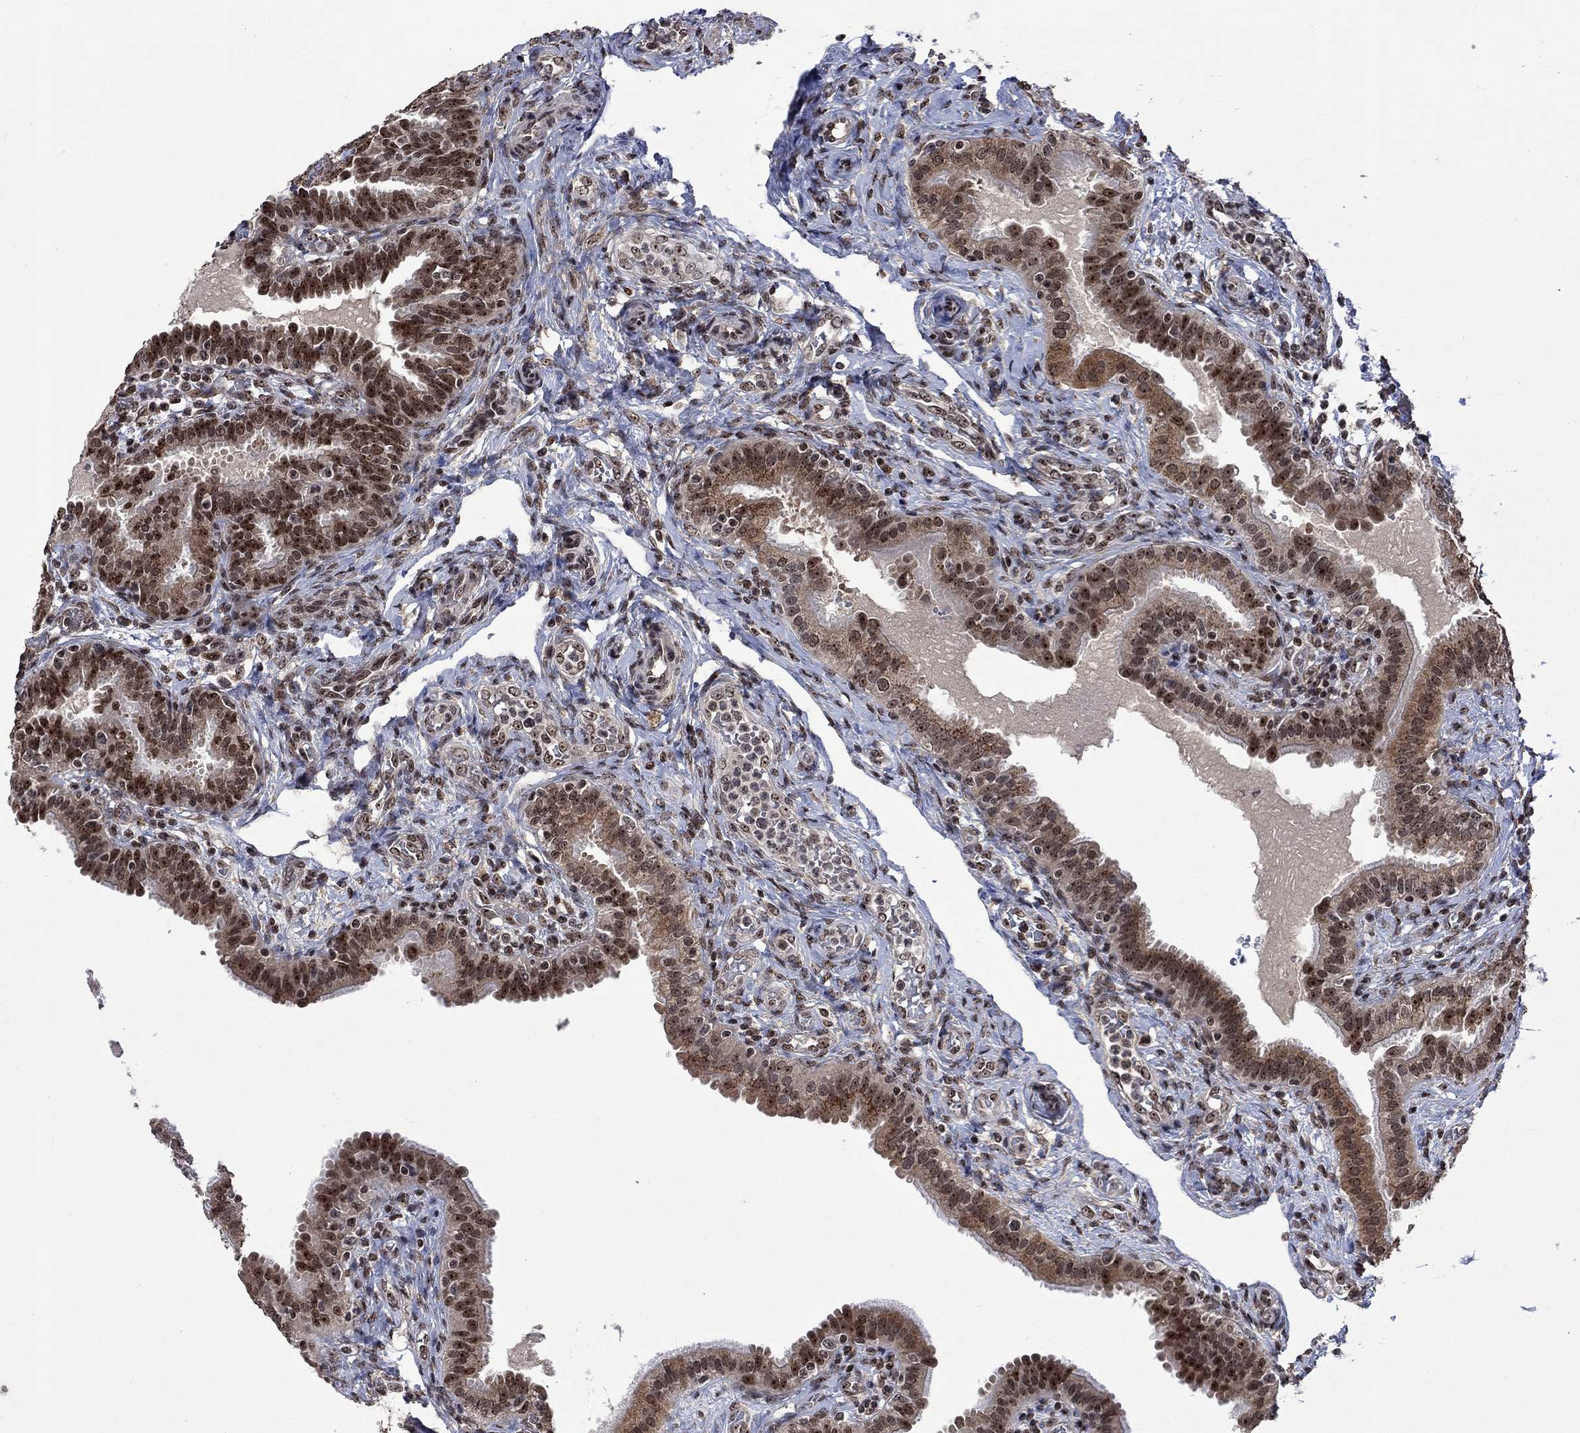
{"staining": {"intensity": "moderate", "quantity": ">75%", "location": "nuclear"}, "tissue": "fallopian tube", "cell_type": "Glandular cells", "image_type": "normal", "snomed": [{"axis": "morphology", "description": "Normal tissue, NOS"}, {"axis": "topography", "description": "Fallopian tube"}, {"axis": "topography", "description": "Ovary"}], "caption": "Fallopian tube stained with immunohistochemistry (IHC) shows moderate nuclear expression in about >75% of glandular cells. Nuclei are stained in blue.", "gene": "FBLL1", "patient": {"sex": "female", "age": 41}}